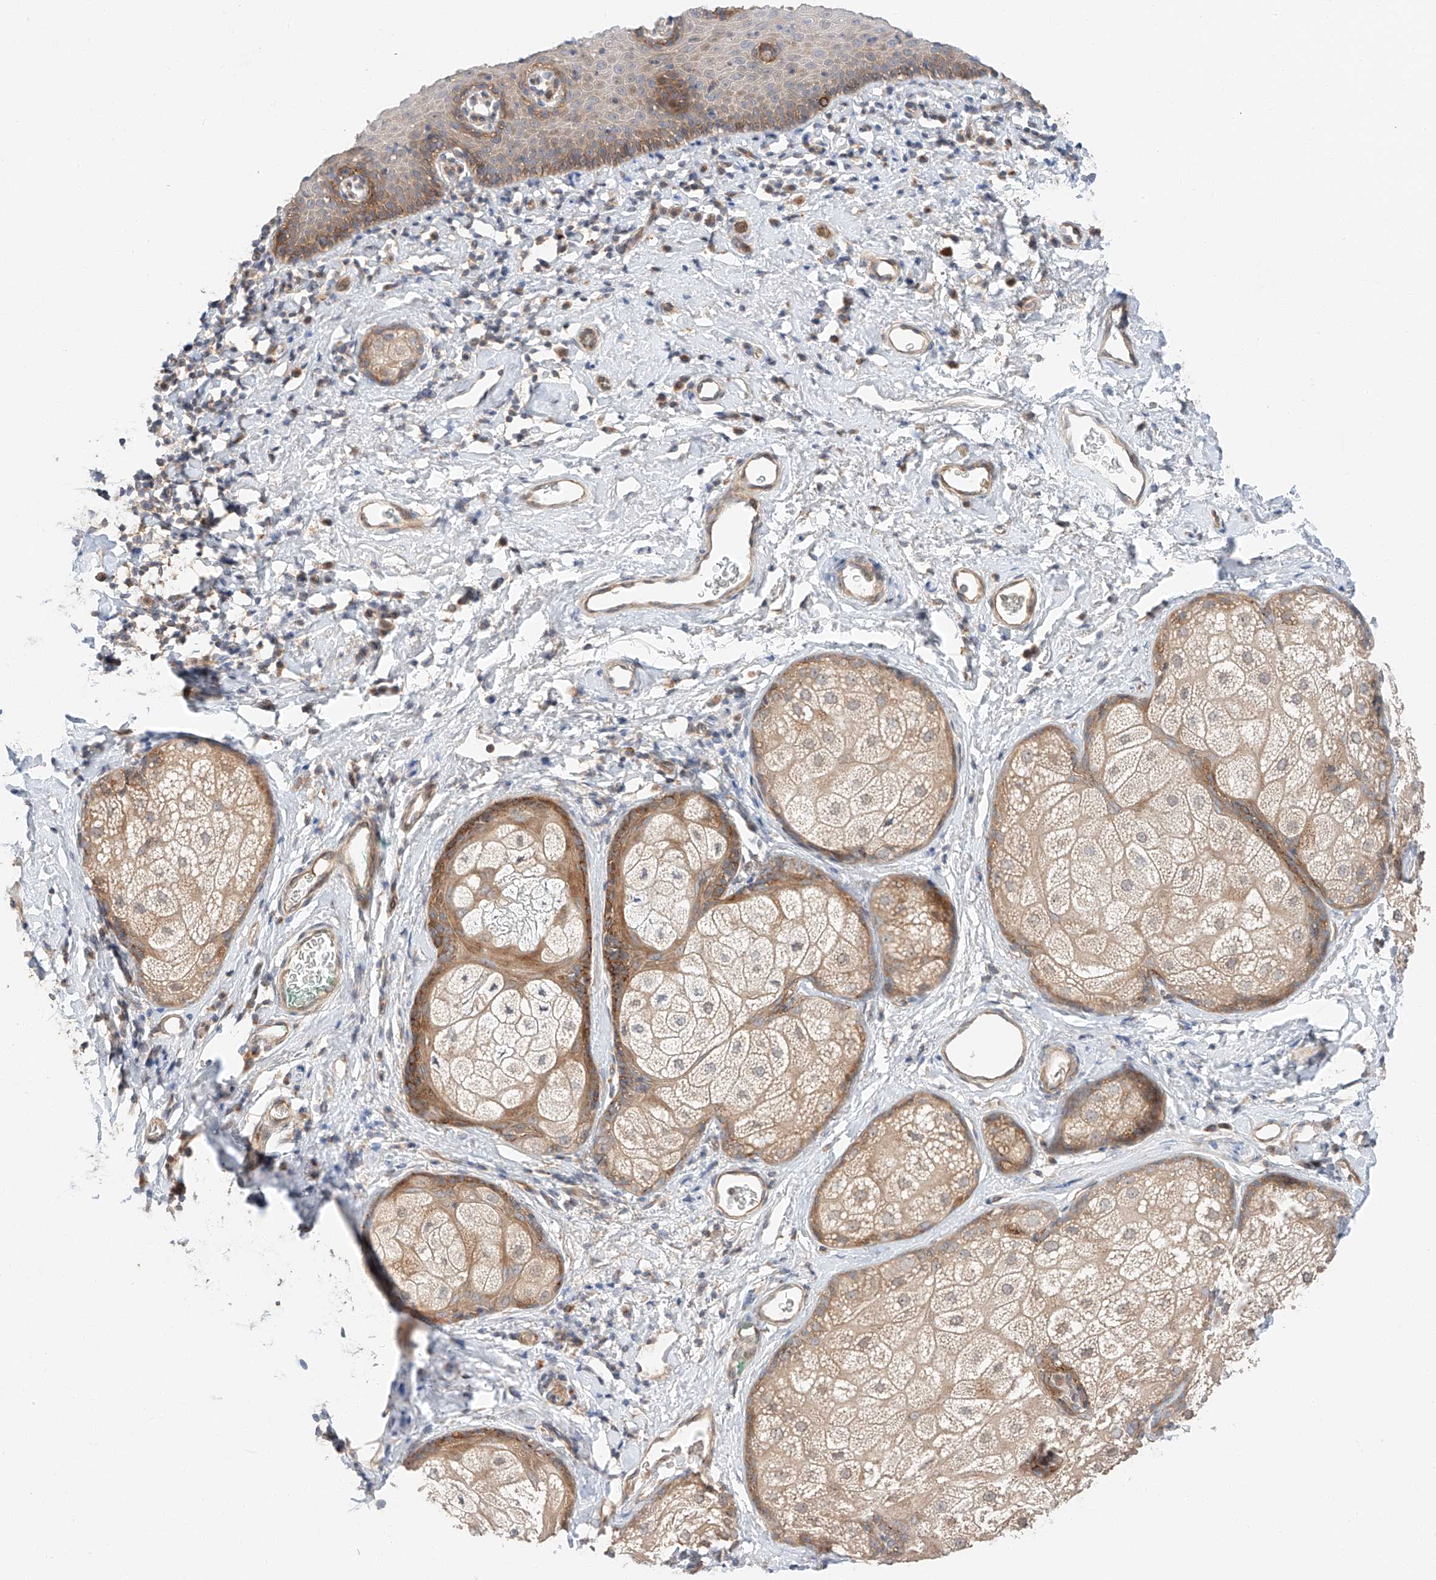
{"staining": {"intensity": "moderate", "quantity": ">75%", "location": "cytoplasmic/membranous"}, "tissue": "skin", "cell_type": "Epidermal cells", "image_type": "normal", "snomed": [{"axis": "morphology", "description": "Normal tissue, NOS"}, {"axis": "topography", "description": "Vulva"}], "caption": "Immunohistochemistry (IHC) photomicrograph of unremarkable skin: human skin stained using IHC shows medium levels of moderate protein expression localized specifically in the cytoplasmic/membranous of epidermal cells, appearing as a cytoplasmic/membranous brown color.", "gene": "XPNPEP1", "patient": {"sex": "female", "age": 66}}